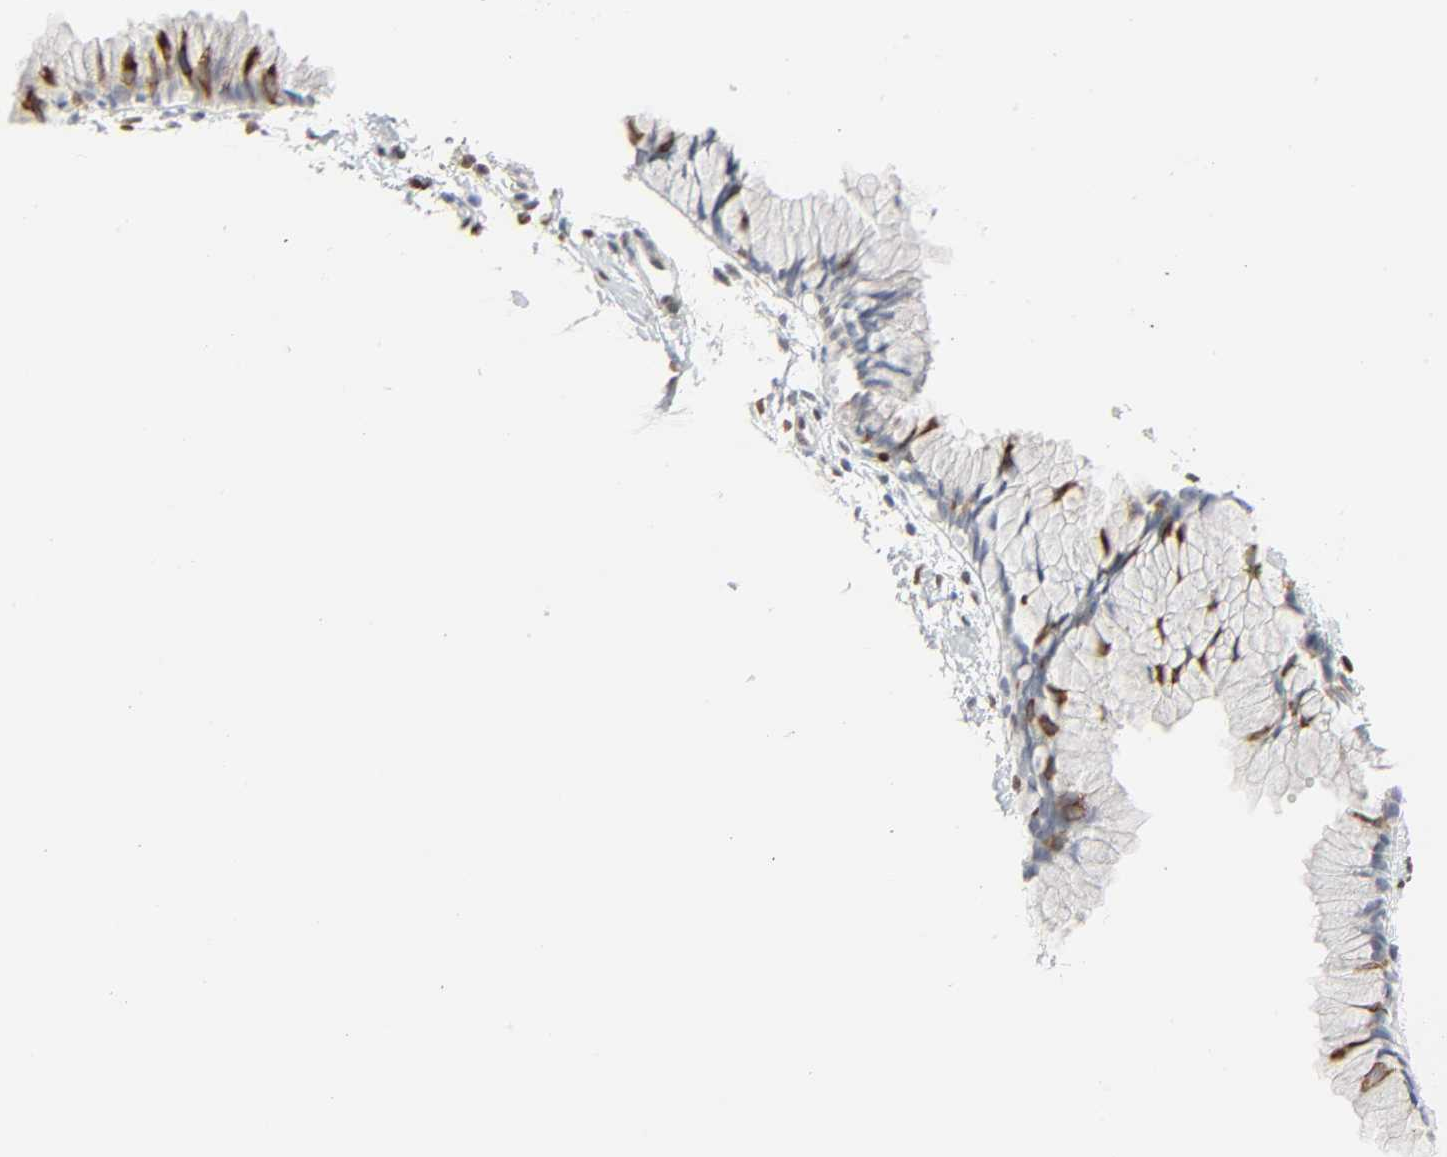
{"staining": {"intensity": "negative", "quantity": "none", "location": "none"}, "tissue": "cervix", "cell_type": "Glandular cells", "image_type": "normal", "snomed": [{"axis": "morphology", "description": "Normal tissue, NOS"}, {"axis": "topography", "description": "Cervix"}], "caption": "A high-resolution photomicrograph shows IHC staining of unremarkable cervix, which shows no significant positivity in glandular cells. The staining was performed using DAB (3,3'-diaminobenzidine) to visualize the protein expression in brown, while the nuclei were stained in blue with hematoxylin (Magnification: 20x).", "gene": "ZBTB16", "patient": {"sex": "female", "age": 46}}